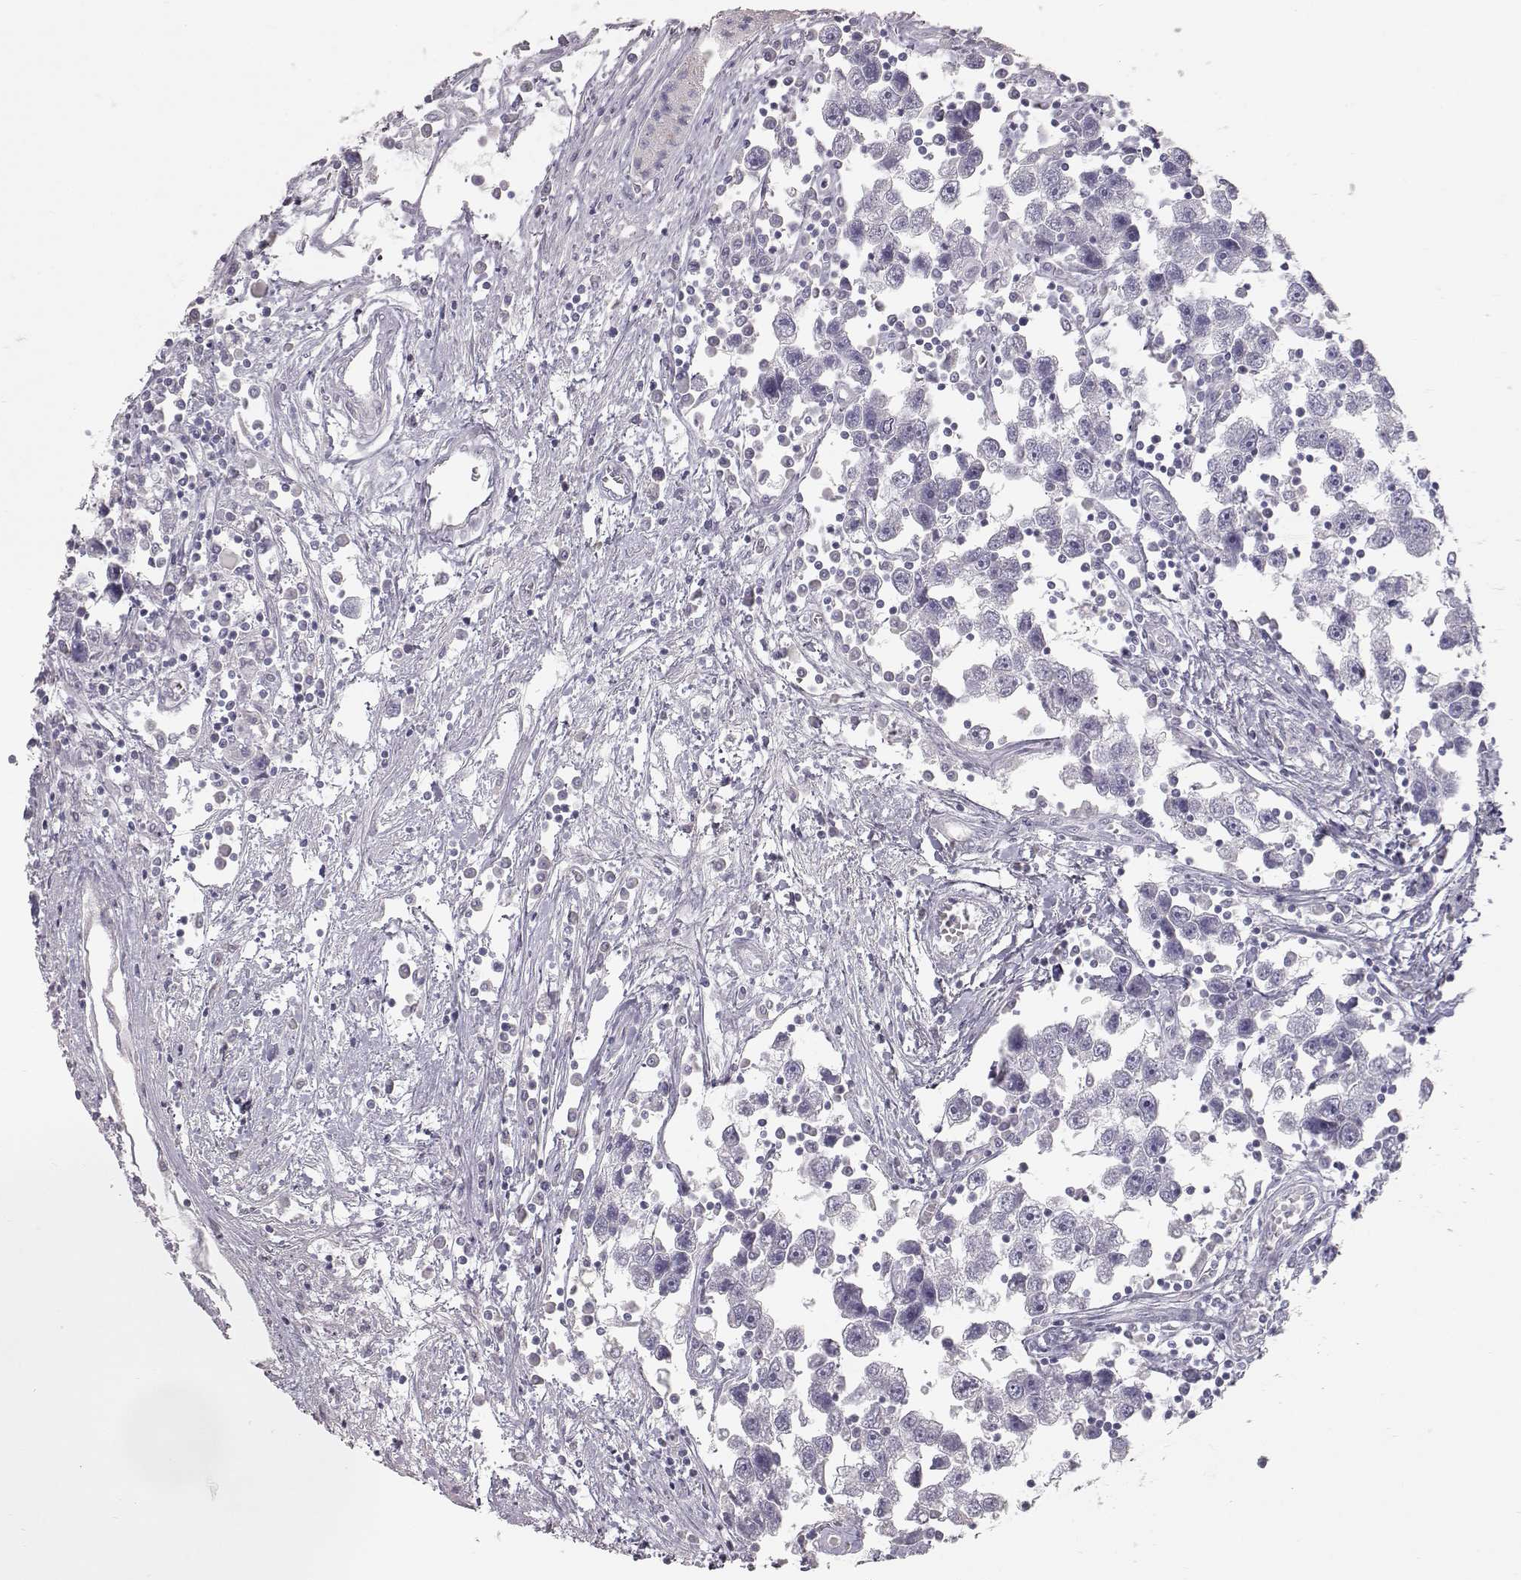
{"staining": {"intensity": "negative", "quantity": "none", "location": "none"}, "tissue": "testis cancer", "cell_type": "Tumor cells", "image_type": "cancer", "snomed": [{"axis": "morphology", "description": "Seminoma, NOS"}, {"axis": "topography", "description": "Testis"}], "caption": "Testis cancer was stained to show a protein in brown. There is no significant staining in tumor cells. The staining is performed using DAB (3,3'-diaminobenzidine) brown chromogen with nuclei counter-stained in using hematoxylin.", "gene": "KRT33A", "patient": {"sex": "male", "age": 30}}